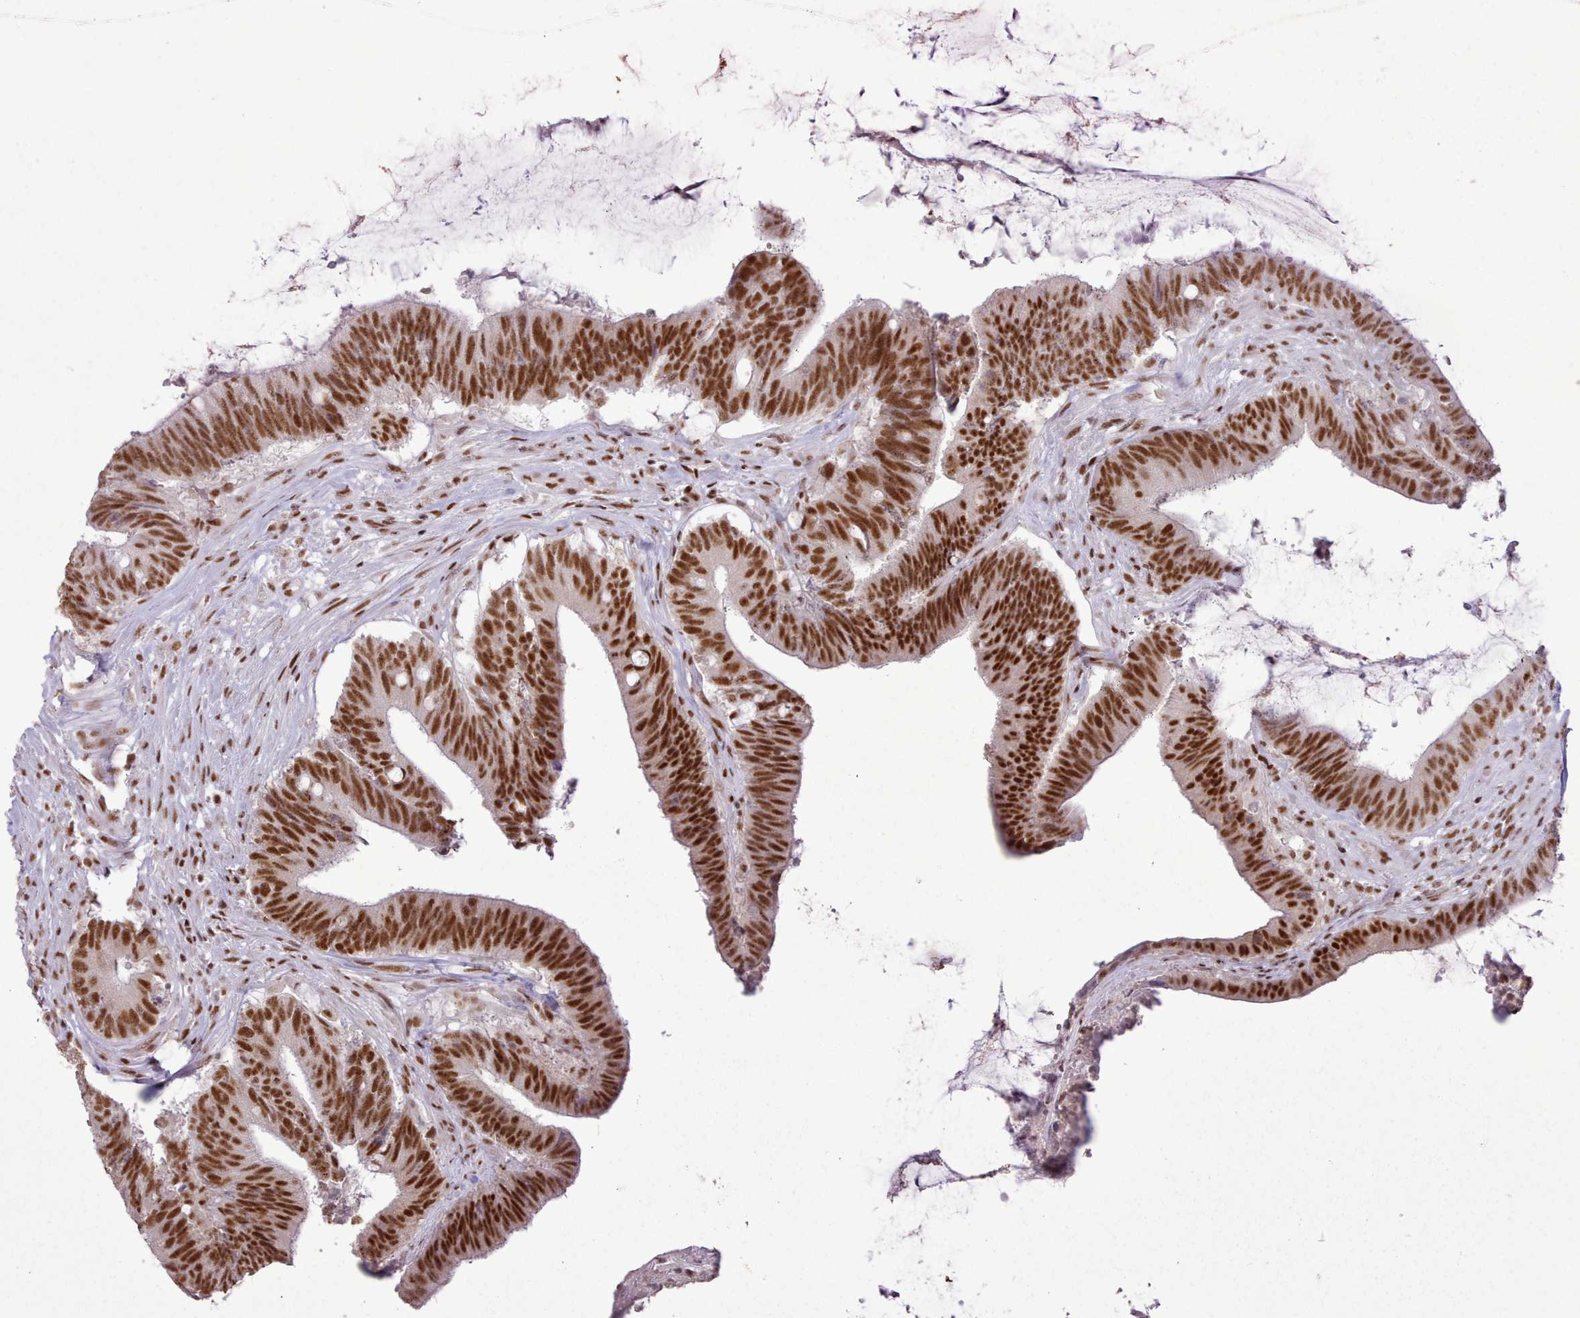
{"staining": {"intensity": "strong", "quantity": ">75%", "location": "nuclear"}, "tissue": "colorectal cancer", "cell_type": "Tumor cells", "image_type": "cancer", "snomed": [{"axis": "morphology", "description": "Adenocarcinoma, NOS"}, {"axis": "topography", "description": "Colon"}], "caption": "Brown immunohistochemical staining in human colorectal cancer demonstrates strong nuclear expression in approximately >75% of tumor cells.", "gene": "TAF15", "patient": {"sex": "female", "age": 43}}